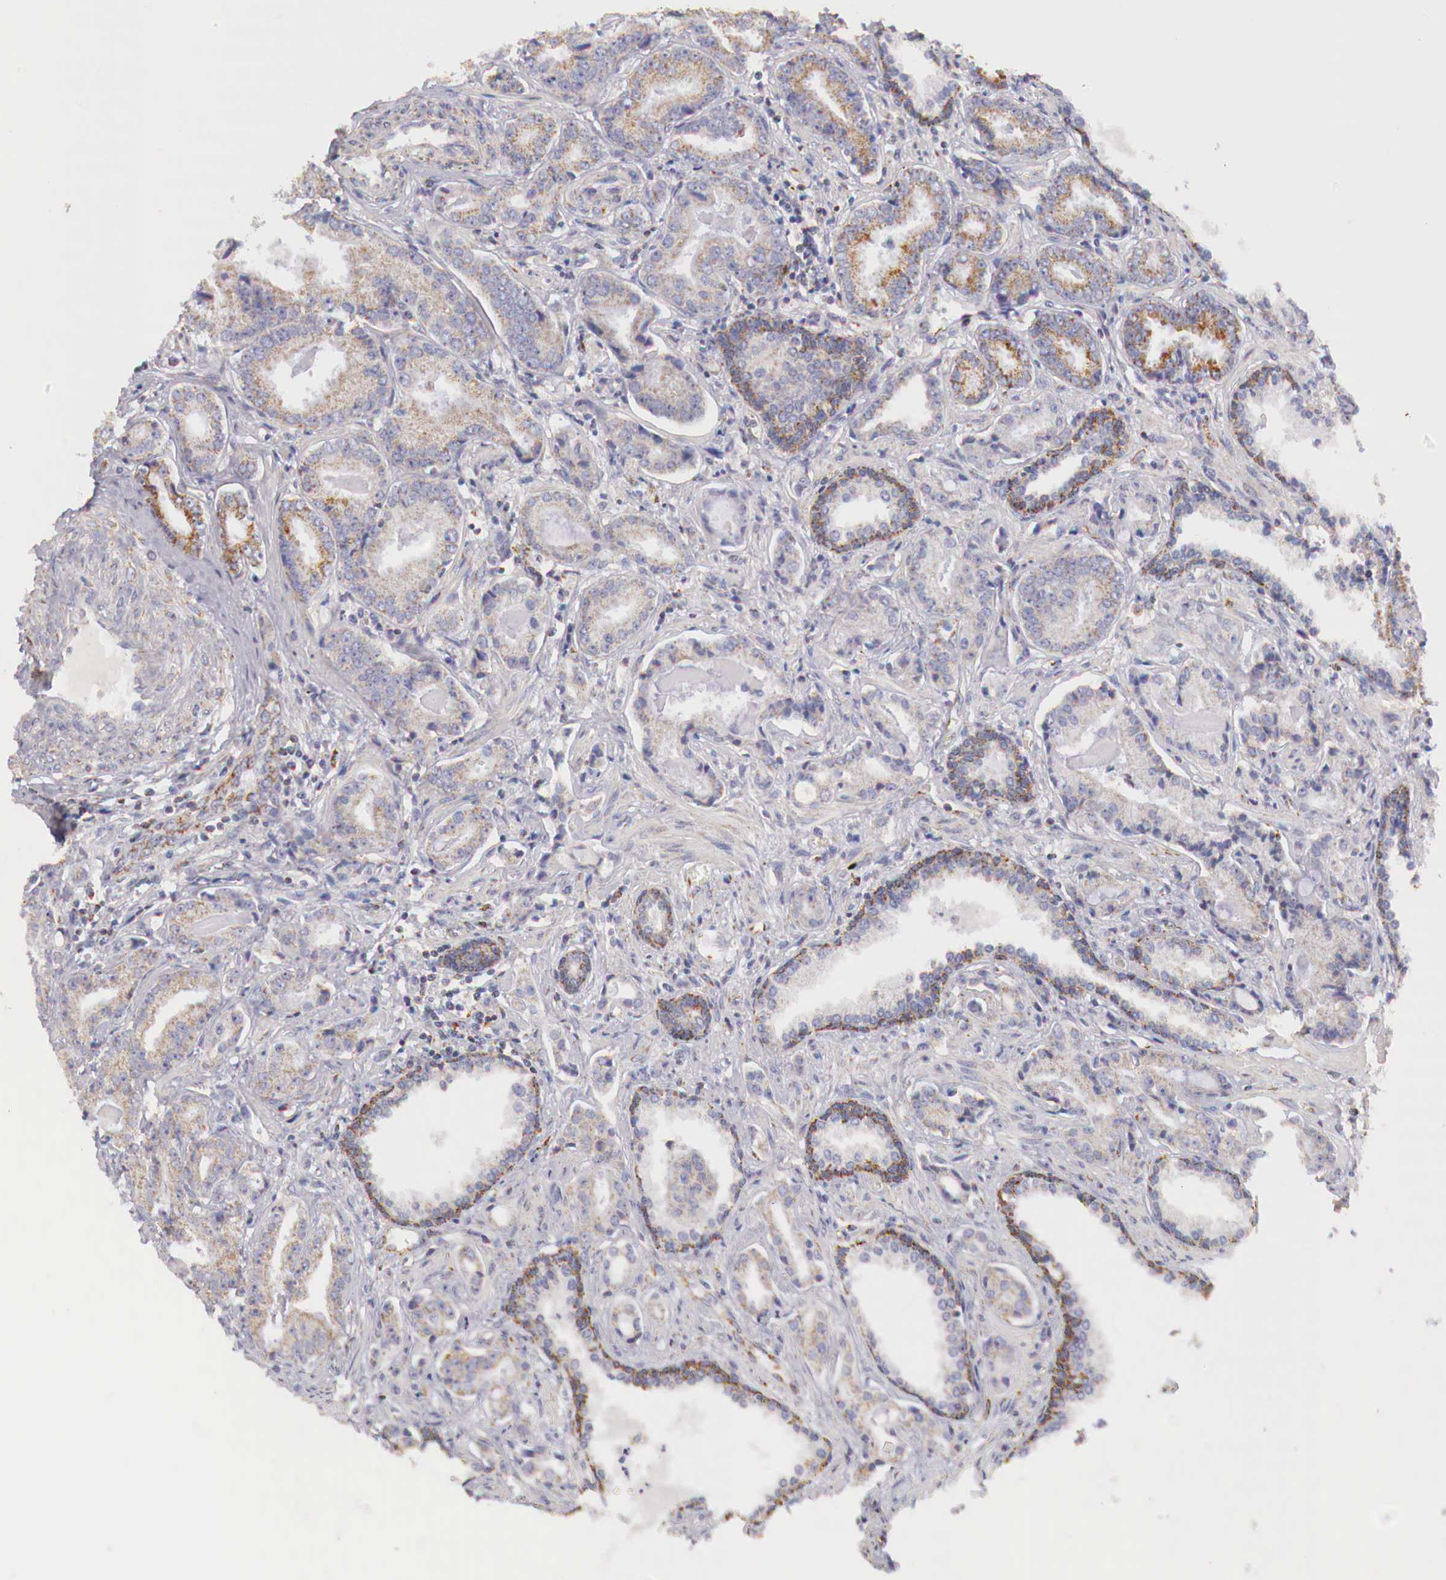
{"staining": {"intensity": "weak", "quantity": "<25%", "location": "cytoplasmic/membranous"}, "tissue": "prostate cancer", "cell_type": "Tumor cells", "image_type": "cancer", "snomed": [{"axis": "morphology", "description": "Adenocarcinoma, Low grade"}, {"axis": "topography", "description": "Prostate"}], "caption": "This is a photomicrograph of immunohistochemistry staining of prostate cancer (adenocarcinoma (low-grade)), which shows no staining in tumor cells.", "gene": "IDH3G", "patient": {"sex": "male", "age": 65}}